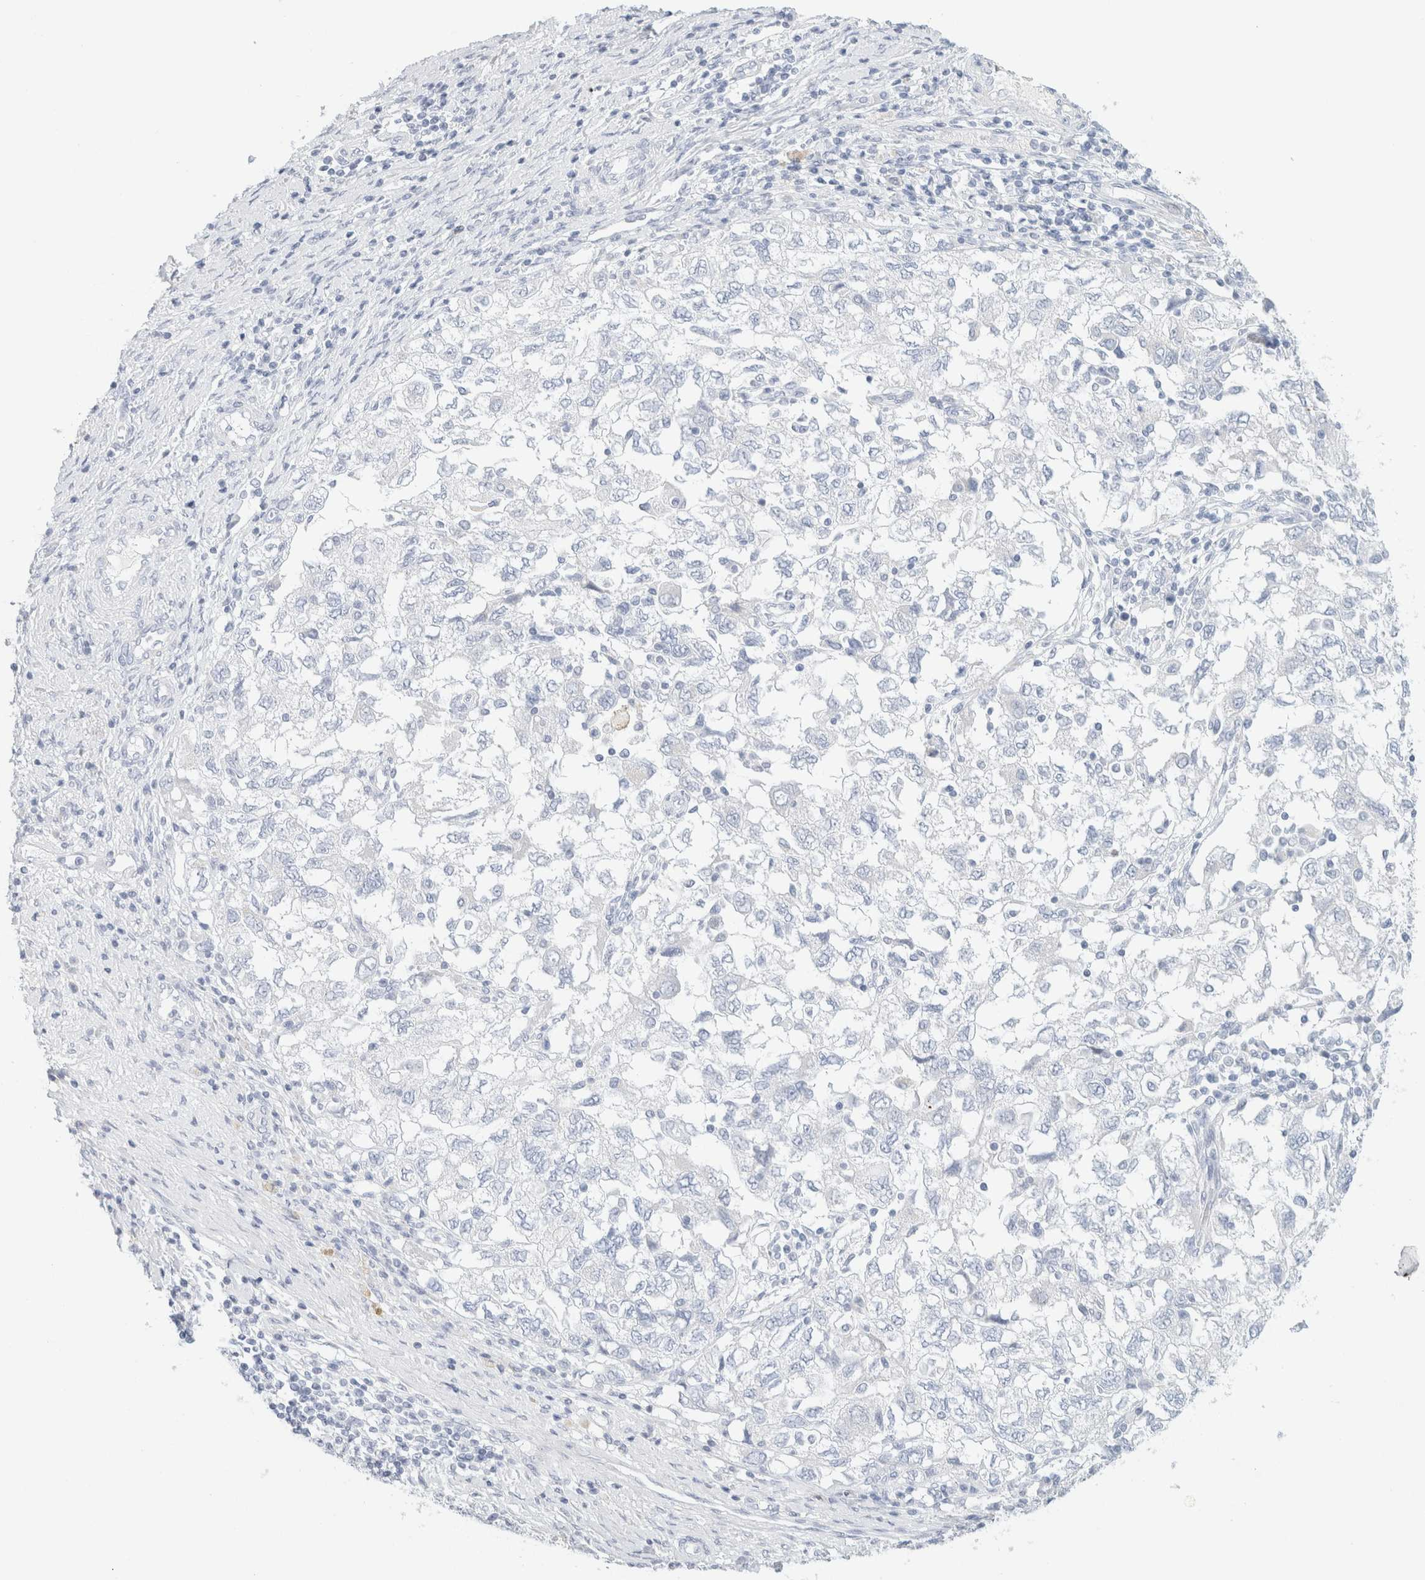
{"staining": {"intensity": "negative", "quantity": "none", "location": "none"}, "tissue": "ovarian cancer", "cell_type": "Tumor cells", "image_type": "cancer", "snomed": [{"axis": "morphology", "description": "Carcinoma, NOS"}, {"axis": "morphology", "description": "Cystadenocarcinoma, serous, NOS"}, {"axis": "topography", "description": "Ovary"}], "caption": "DAB immunohistochemical staining of ovarian cancer (serous cystadenocarcinoma) demonstrates no significant expression in tumor cells.", "gene": "HEXD", "patient": {"sex": "female", "age": 69}}